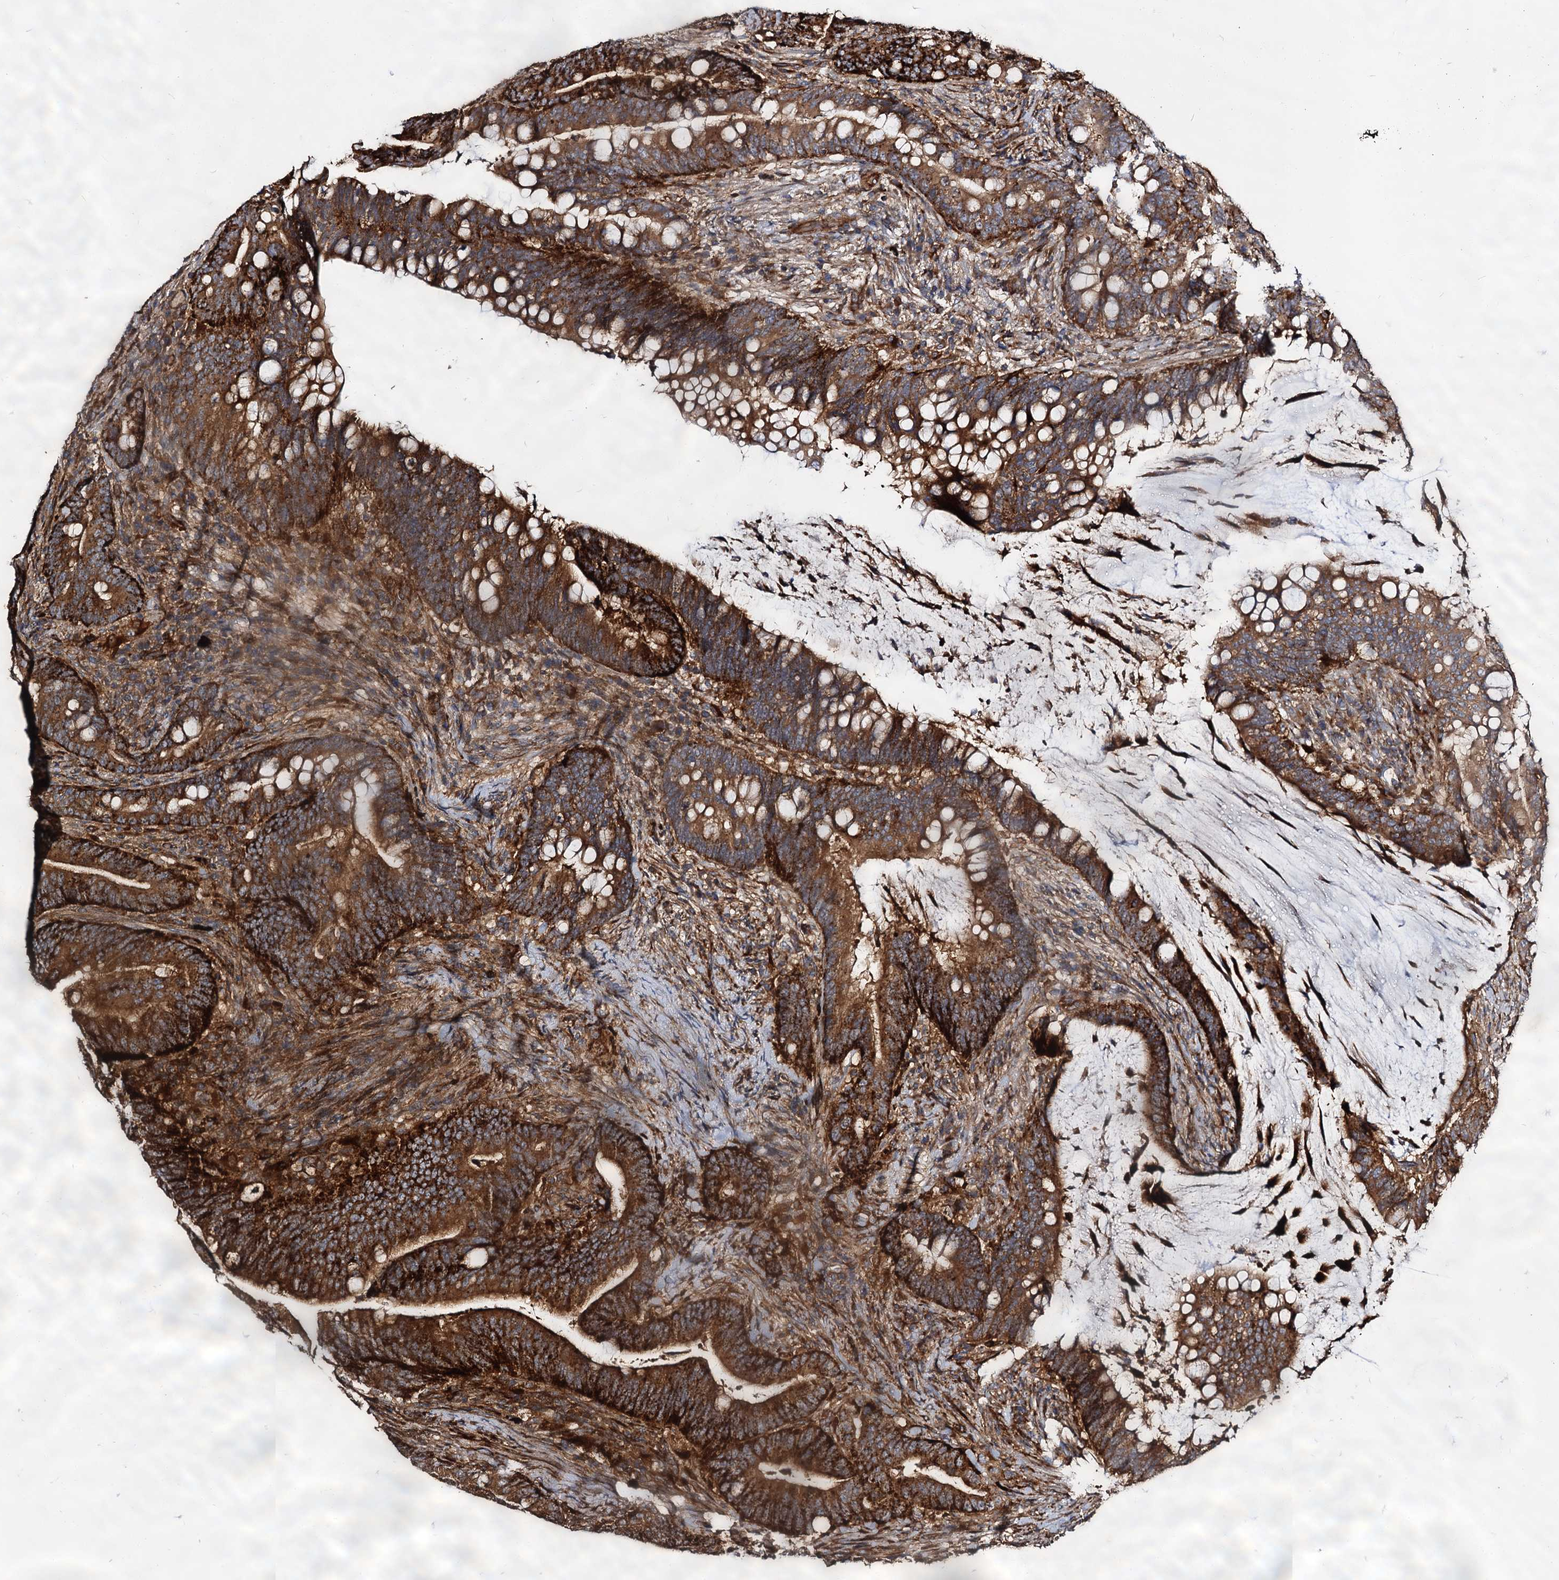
{"staining": {"intensity": "strong", "quantity": ">75%", "location": "cytoplasmic/membranous"}, "tissue": "colorectal cancer", "cell_type": "Tumor cells", "image_type": "cancer", "snomed": [{"axis": "morphology", "description": "Adenocarcinoma, NOS"}, {"axis": "topography", "description": "Colon"}], "caption": "This micrograph exhibits colorectal cancer (adenocarcinoma) stained with immunohistochemistry (IHC) to label a protein in brown. The cytoplasmic/membranous of tumor cells show strong positivity for the protein. Nuclei are counter-stained blue.", "gene": "WDR73", "patient": {"sex": "female", "age": 66}}